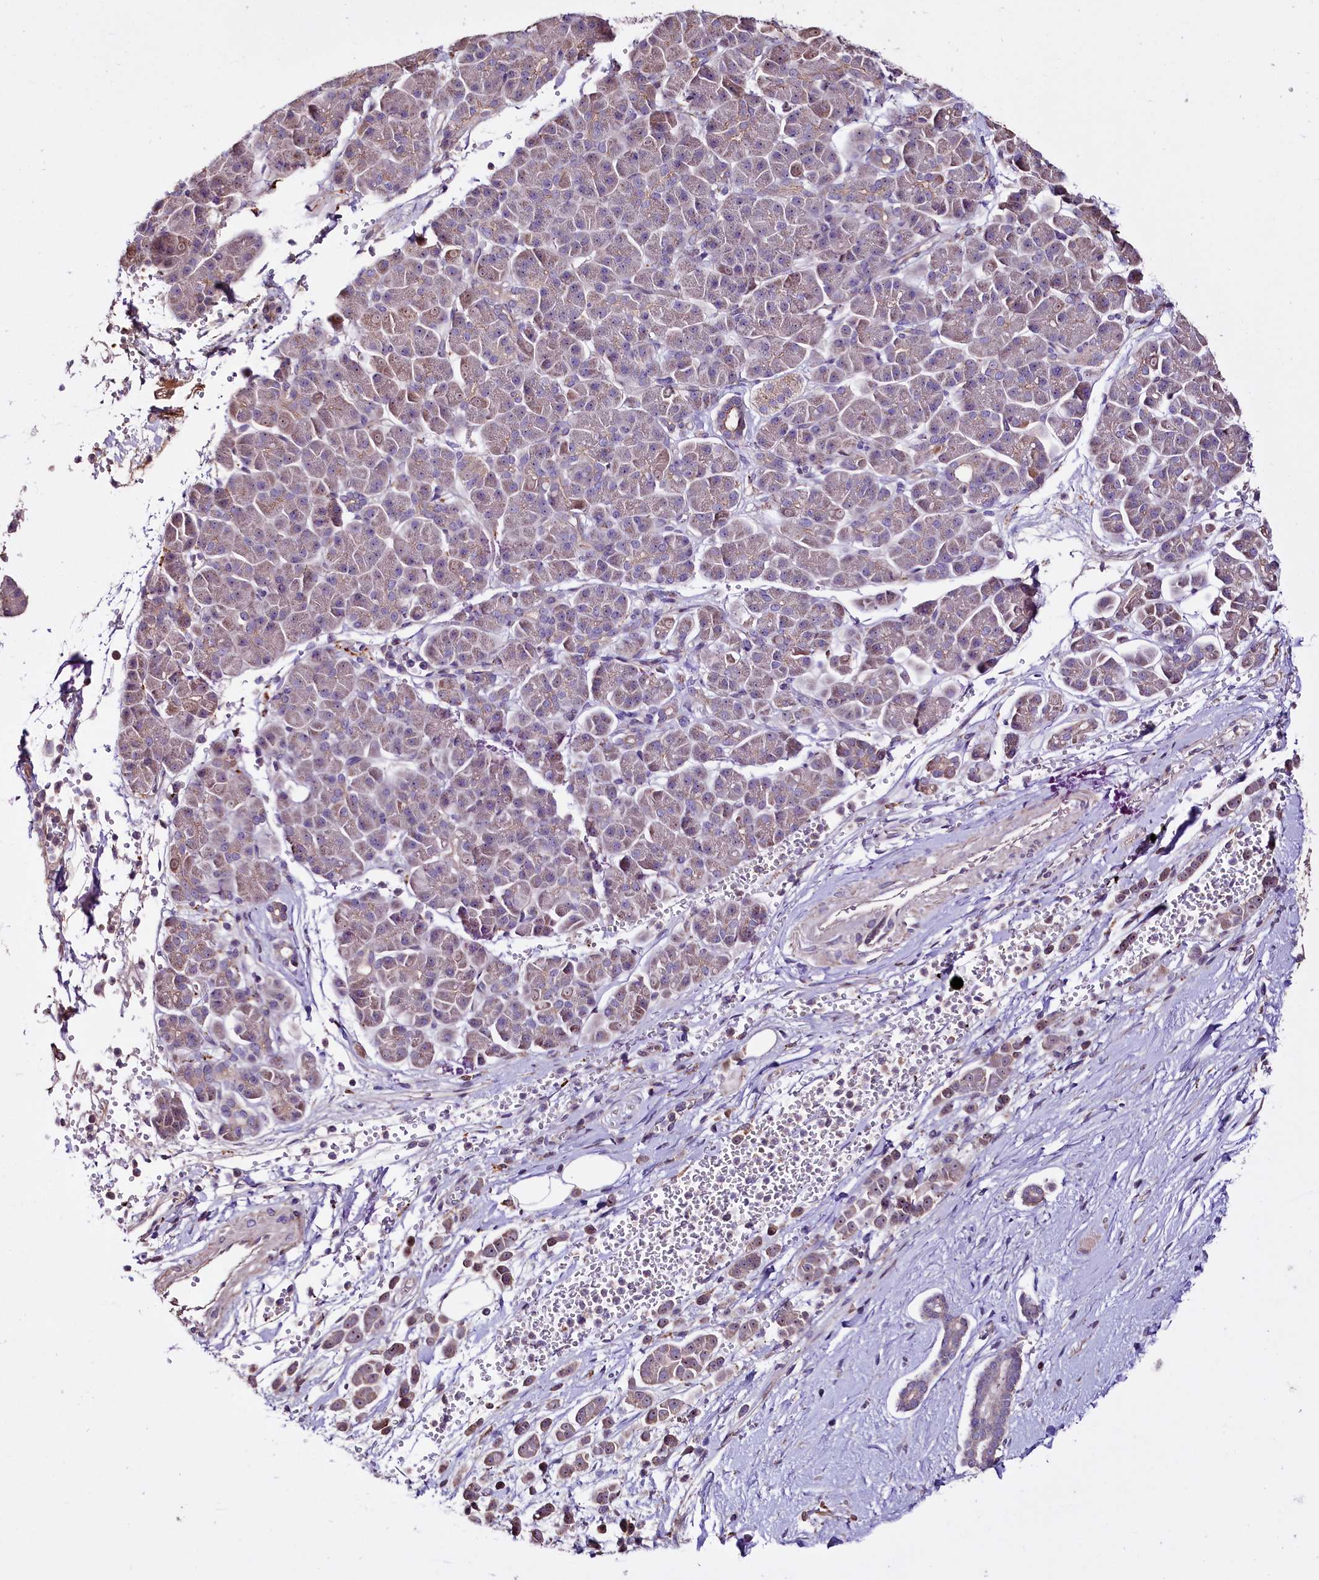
{"staining": {"intensity": "weak", "quantity": ">75%", "location": "cytoplasmic/membranous,nuclear"}, "tissue": "pancreatic cancer", "cell_type": "Tumor cells", "image_type": "cancer", "snomed": [{"axis": "morphology", "description": "Normal tissue, NOS"}, {"axis": "morphology", "description": "Adenocarcinoma, NOS"}, {"axis": "topography", "description": "Pancreas"}], "caption": "Immunohistochemical staining of human pancreatic cancer exhibits low levels of weak cytoplasmic/membranous and nuclear positivity in about >75% of tumor cells.", "gene": "RPUSD3", "patient": {"sex": "female", "age": 64}}